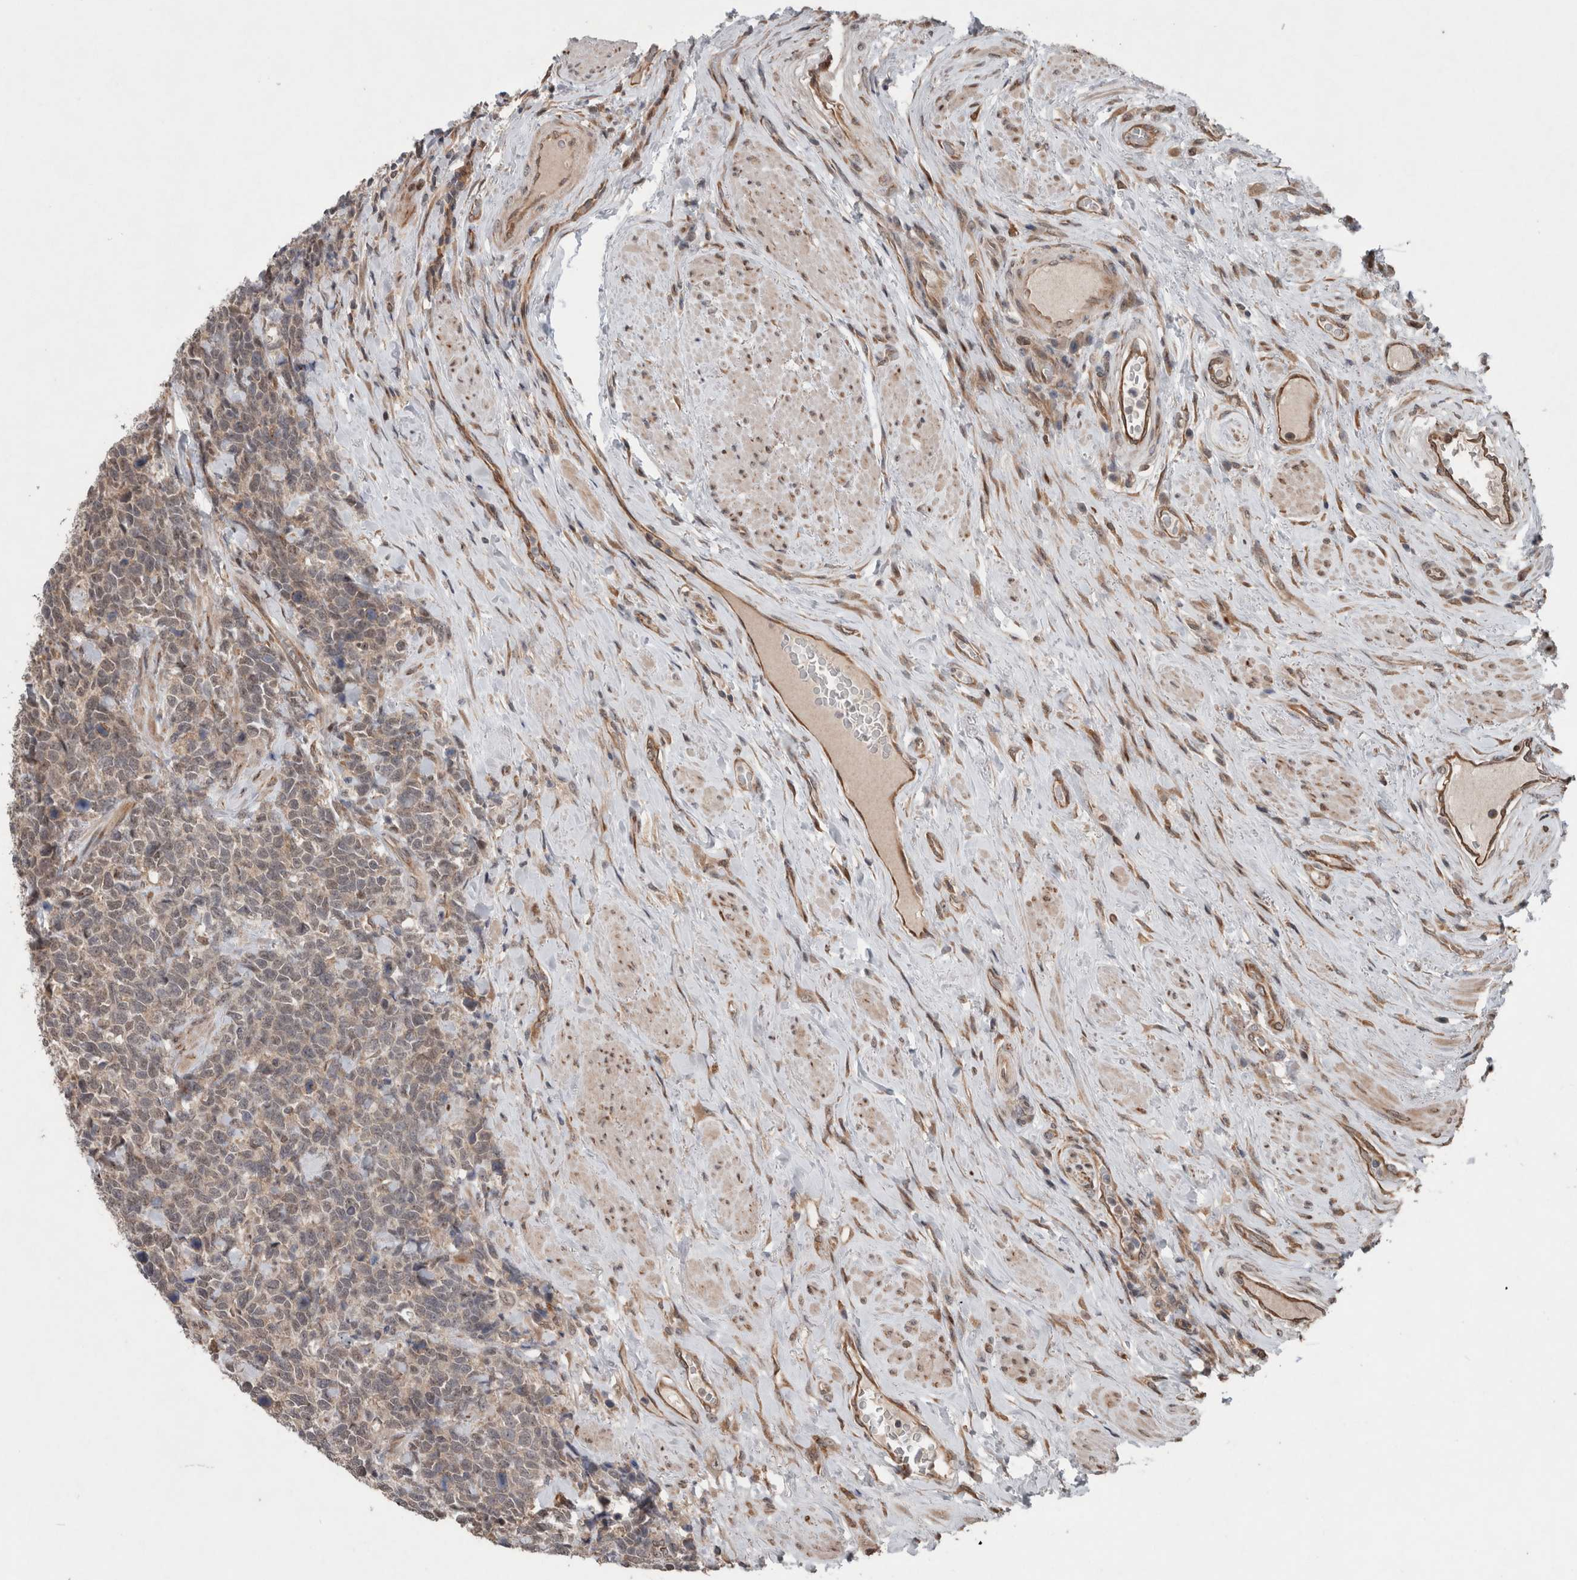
{"staining": {"intensity": "weak", "quantity": ">75%", "location": "cytoplasmic/membranous"}, "tissue": "urothelial cancer", "cell_type": "Tumor cells", "image_type": "cancer", "snomed": [{"axis": "morphology", "description": "Urothelial carcinoma, High grade"}, {"axis": "topography", "description": "Urinary bladder"}], "caption": "Weak cytoplasmic/membranous protein staining is appreciated in about >75% of tumor cells in urothelial cancer.", "gene": "GIMAP6", "patient": {"sex": "female", "age": 82}}